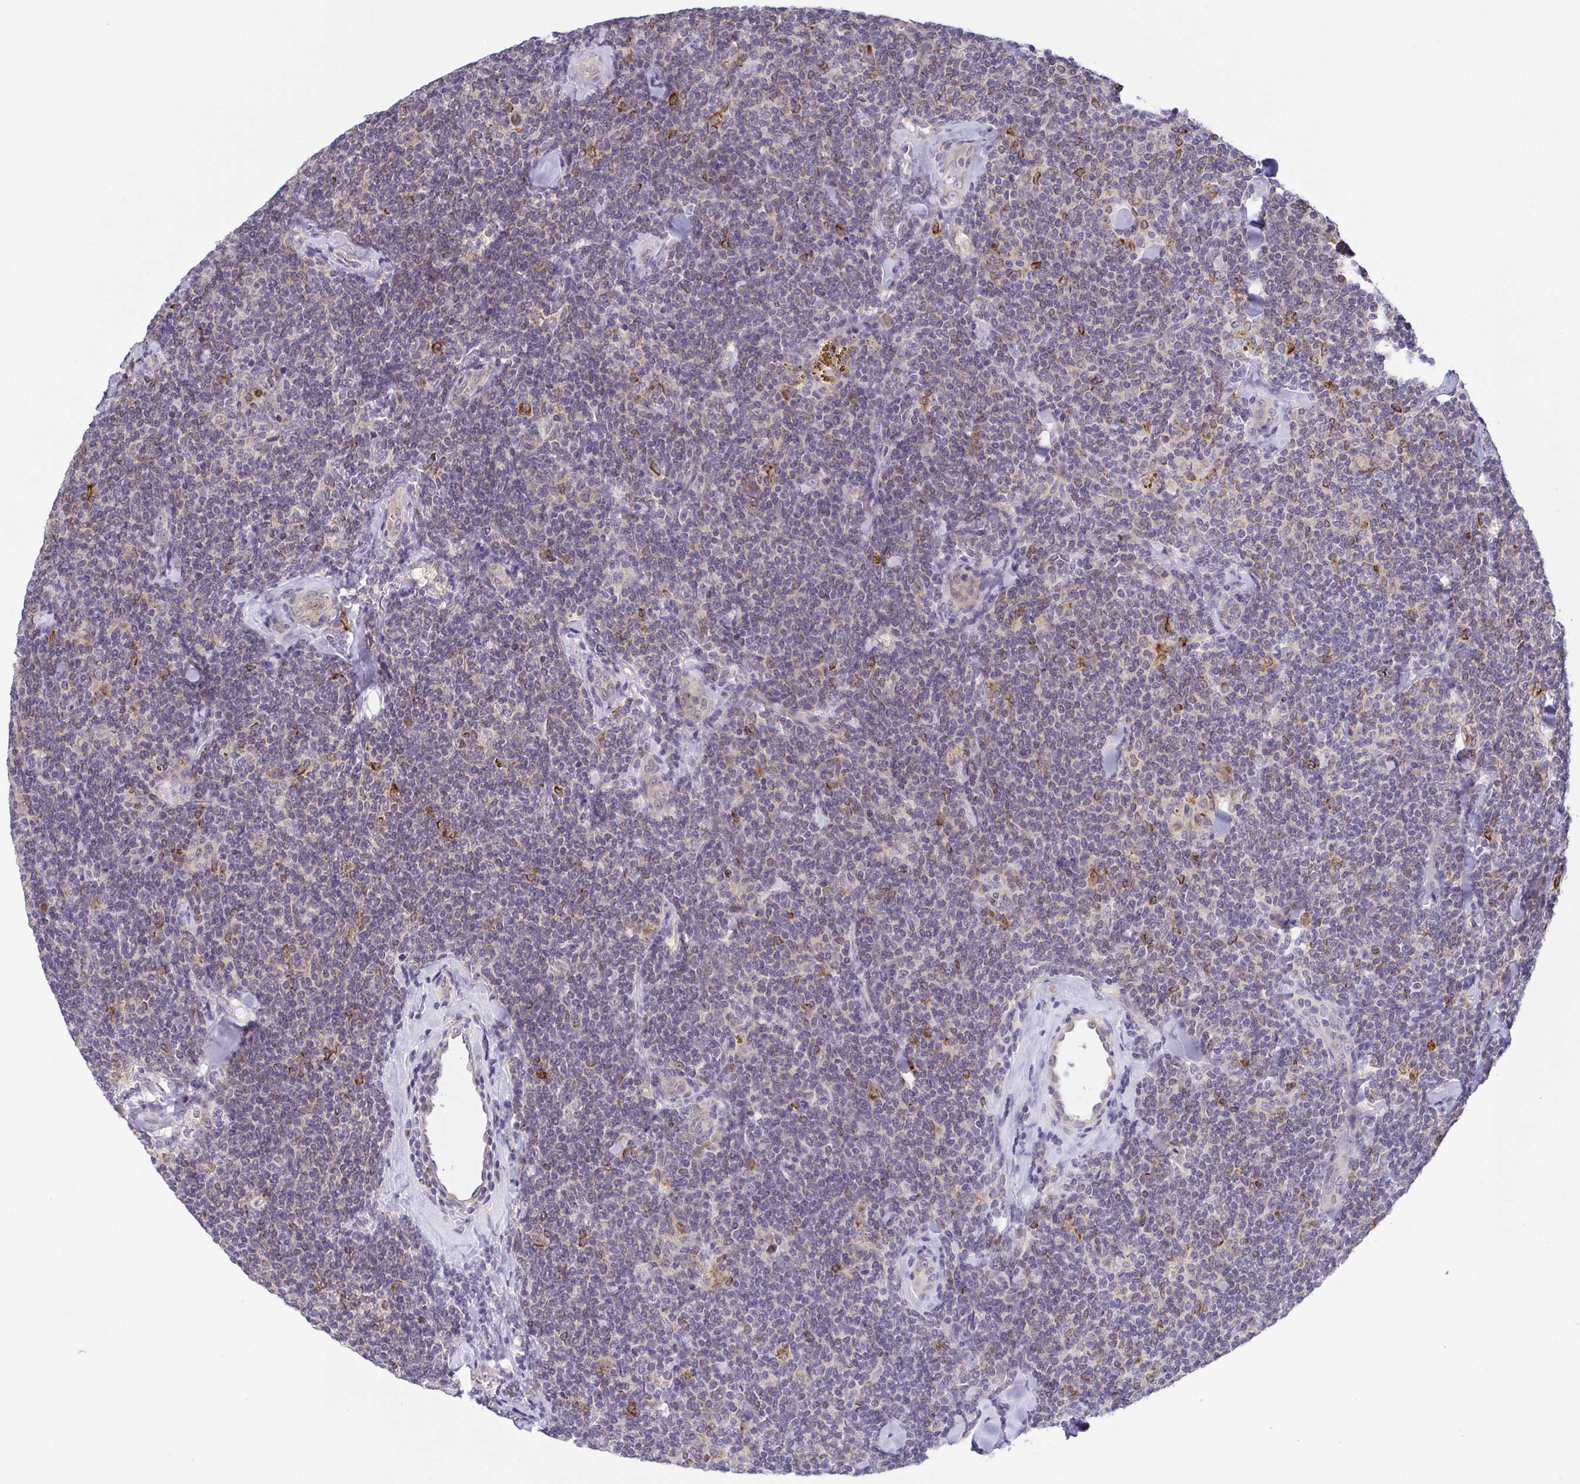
{"staining": {"intensity": "negative", "quantity": "none", "location": "none"}, "tissue": "lymphoma", "cell_type": "Tumor cells", "image_type": "cancer", "snomed": [{"axis": "morphology", "description": "Malignant lymphoma, non-Hodgkin's type, Low grade"}, {"axis": "topography", "description": "Lymph node"}], "caption": "The micrograph exhibits no staining of tumor cells in malignant lymphoma, non-Hodgkin's type (low-grade). Nuclei are stained in blue.", "gene": "BCL2L1", "patient": {"sex": "female", "age": 56}}